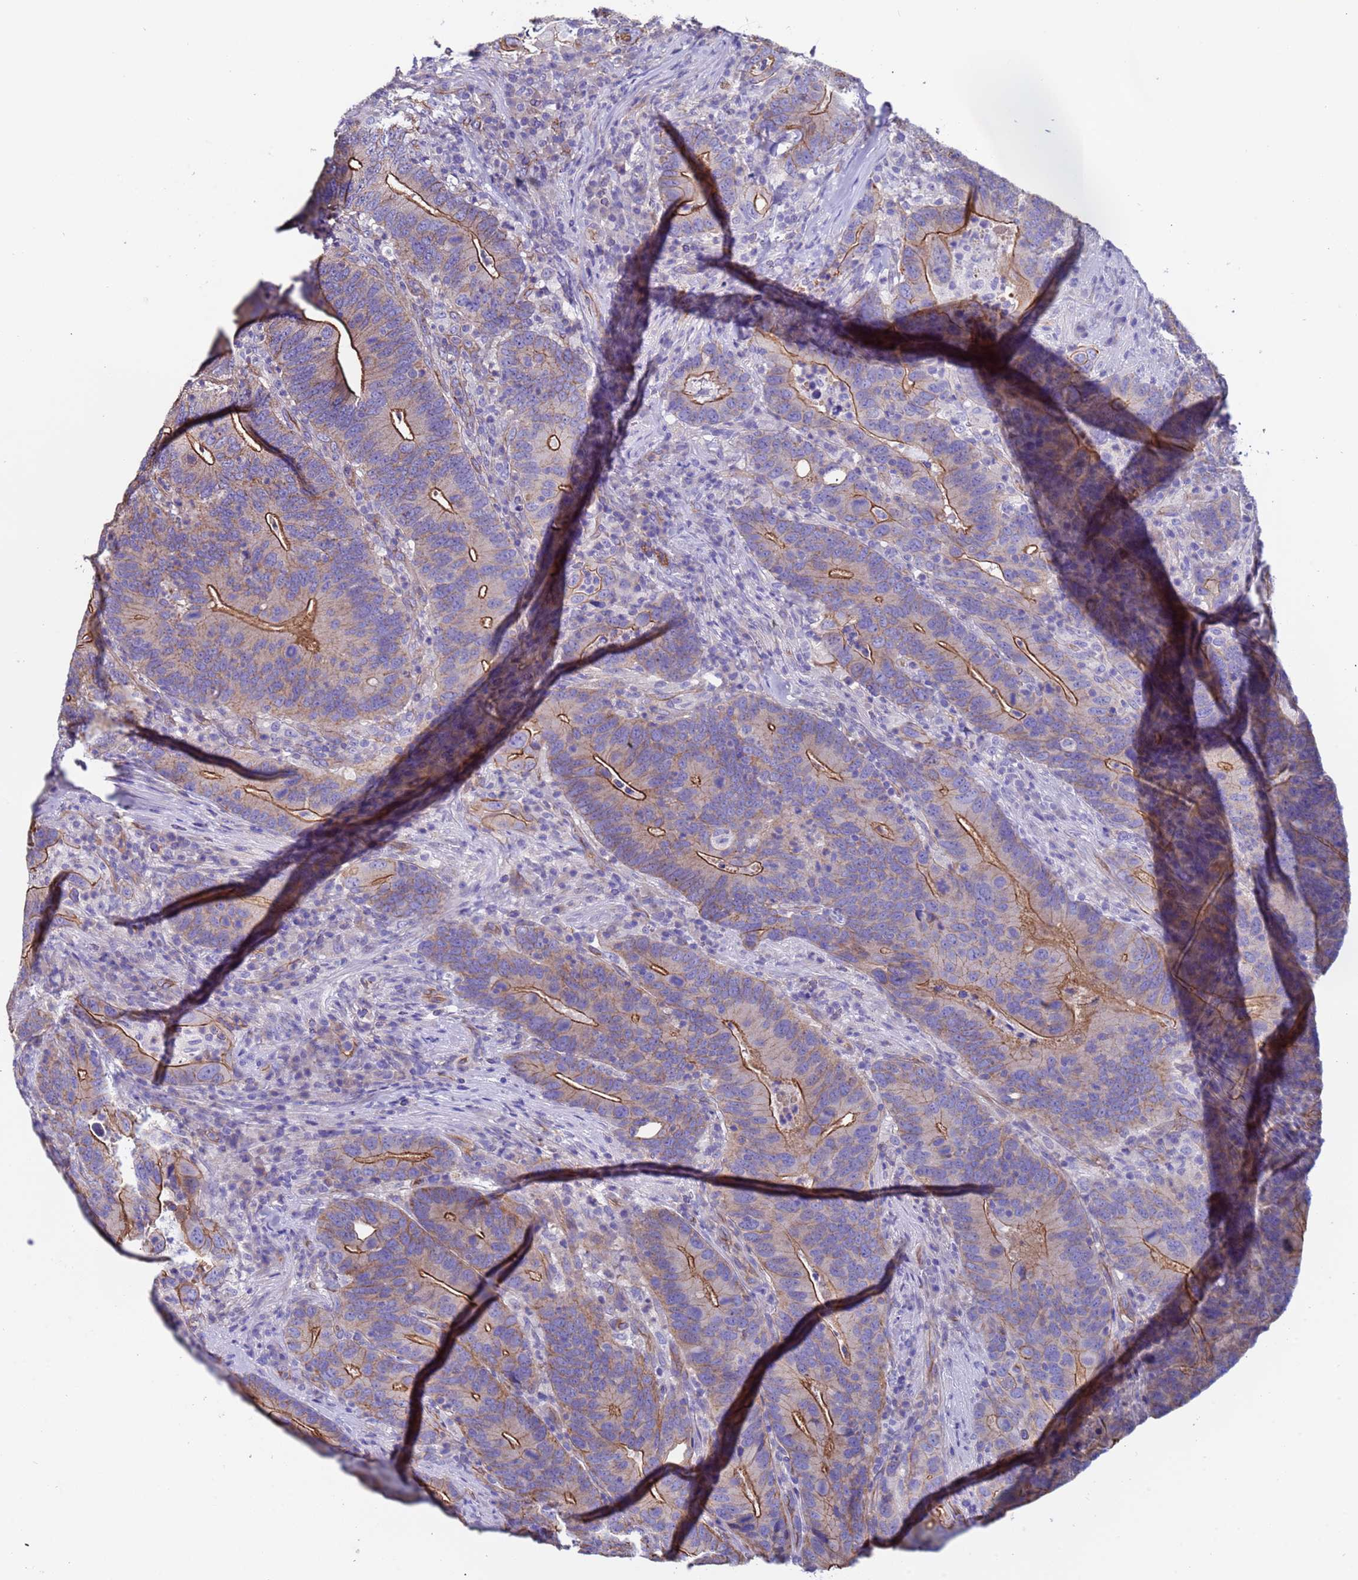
{"staining": {"intensity": "moderate", "quantity": "25%-75%", "location": "cytoplasmic/membranous"}, "tissue": "colorectal cancer", "cell_type": "Tumor cells", "image_type": "cancer", "snomed": [{"axis": "morphology", "description": "Adenocarcinoma, NOS"}, {"axis": "topography", "description": "Colon"}], "caption": "High-magnification brightfield microscopy of colorectal cancer stained with DAB (3,3'-diaminobenzidine) (brown) and counterstained with hematoxylin (blue). tumor cells exhibit moderate cytoplasmic/membranous staining is seen in approximately25%-75% of cells.", "gene": "ZNF248", "patient": {"sex": "female", "age": 66}}